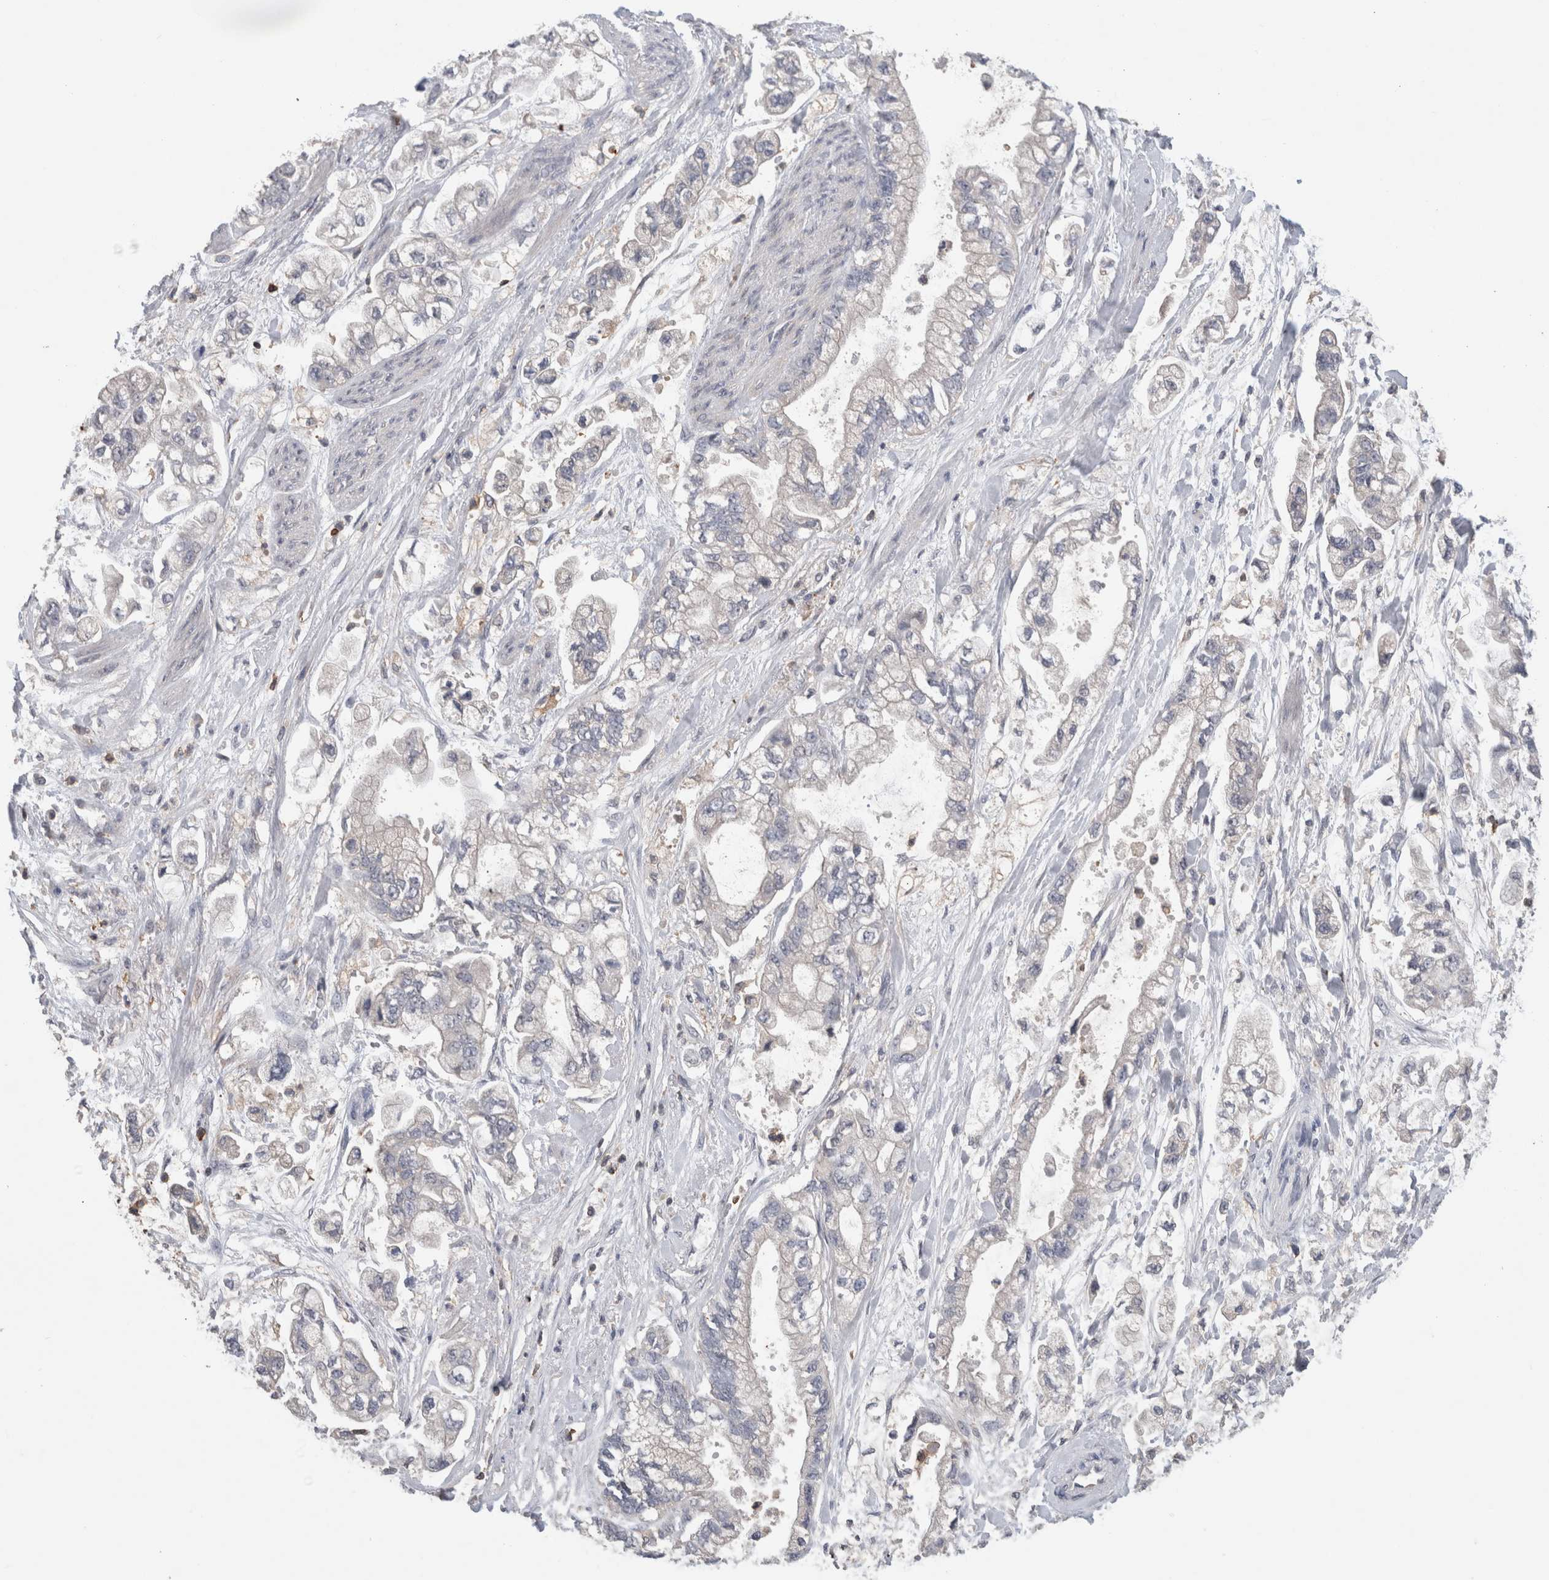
{"staining": {"intensity": "negative", "quantity": "none", "location": "none"}, "tissue": "stomach cancer", "cell_type": "Tumor cells", "image_type": "cancer", "snomed": [{"axis": "morphology", "description": "Normal tissue, NOS"}, {"axis": "morphology", "description": "Adenocarcinoma, NOS"}, {"axis": "topography", "description": "Stomach"}], "caption": "An IHC micrograph of stomach adenocarcinoma is shown. There is no staining in tumor cells of stomach adenocarcinoma.", "gene": "GFRA2", "patient": {"sex": "male", "age": 62}}